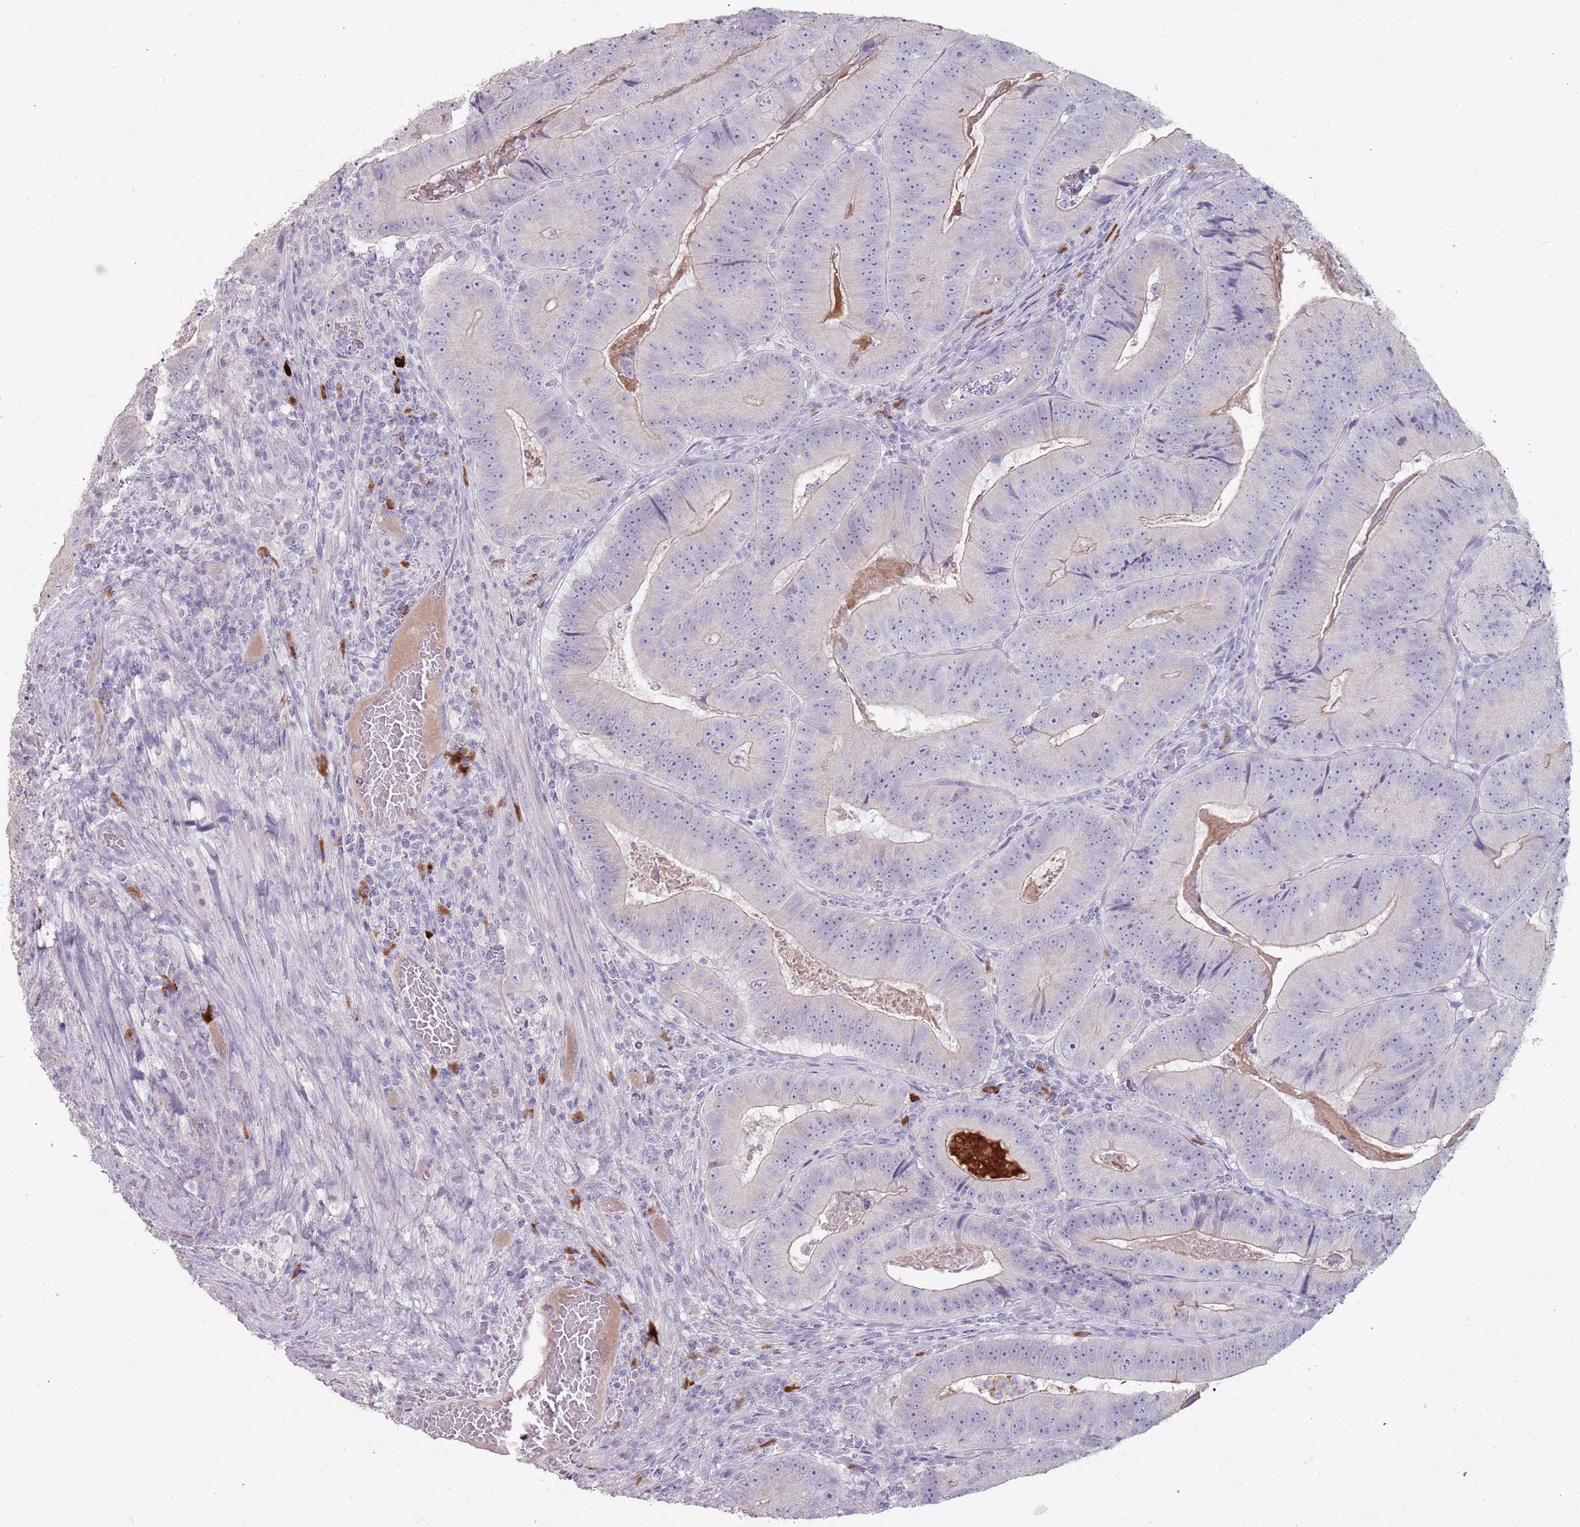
{"staining": {"intensity": "weak", "quantity": "<25%", "location": "cytoplasmic/membranous"}, "tissue": "colorectal cancer", "cell_type": "Tumor cells", "image_type": "cancer", "snomed": [{"axis": "morphology", "description": "Adenocarcinoma, NOS"}, {"axis": "topography", "description": "Colon"}], "caption": "A micrograph of colorectal adenocarcinoma stained for a protein reveals no brown staining in tumor cells.", "gene": "STYK1", "patient": {"sex": "female", "age": 86}}